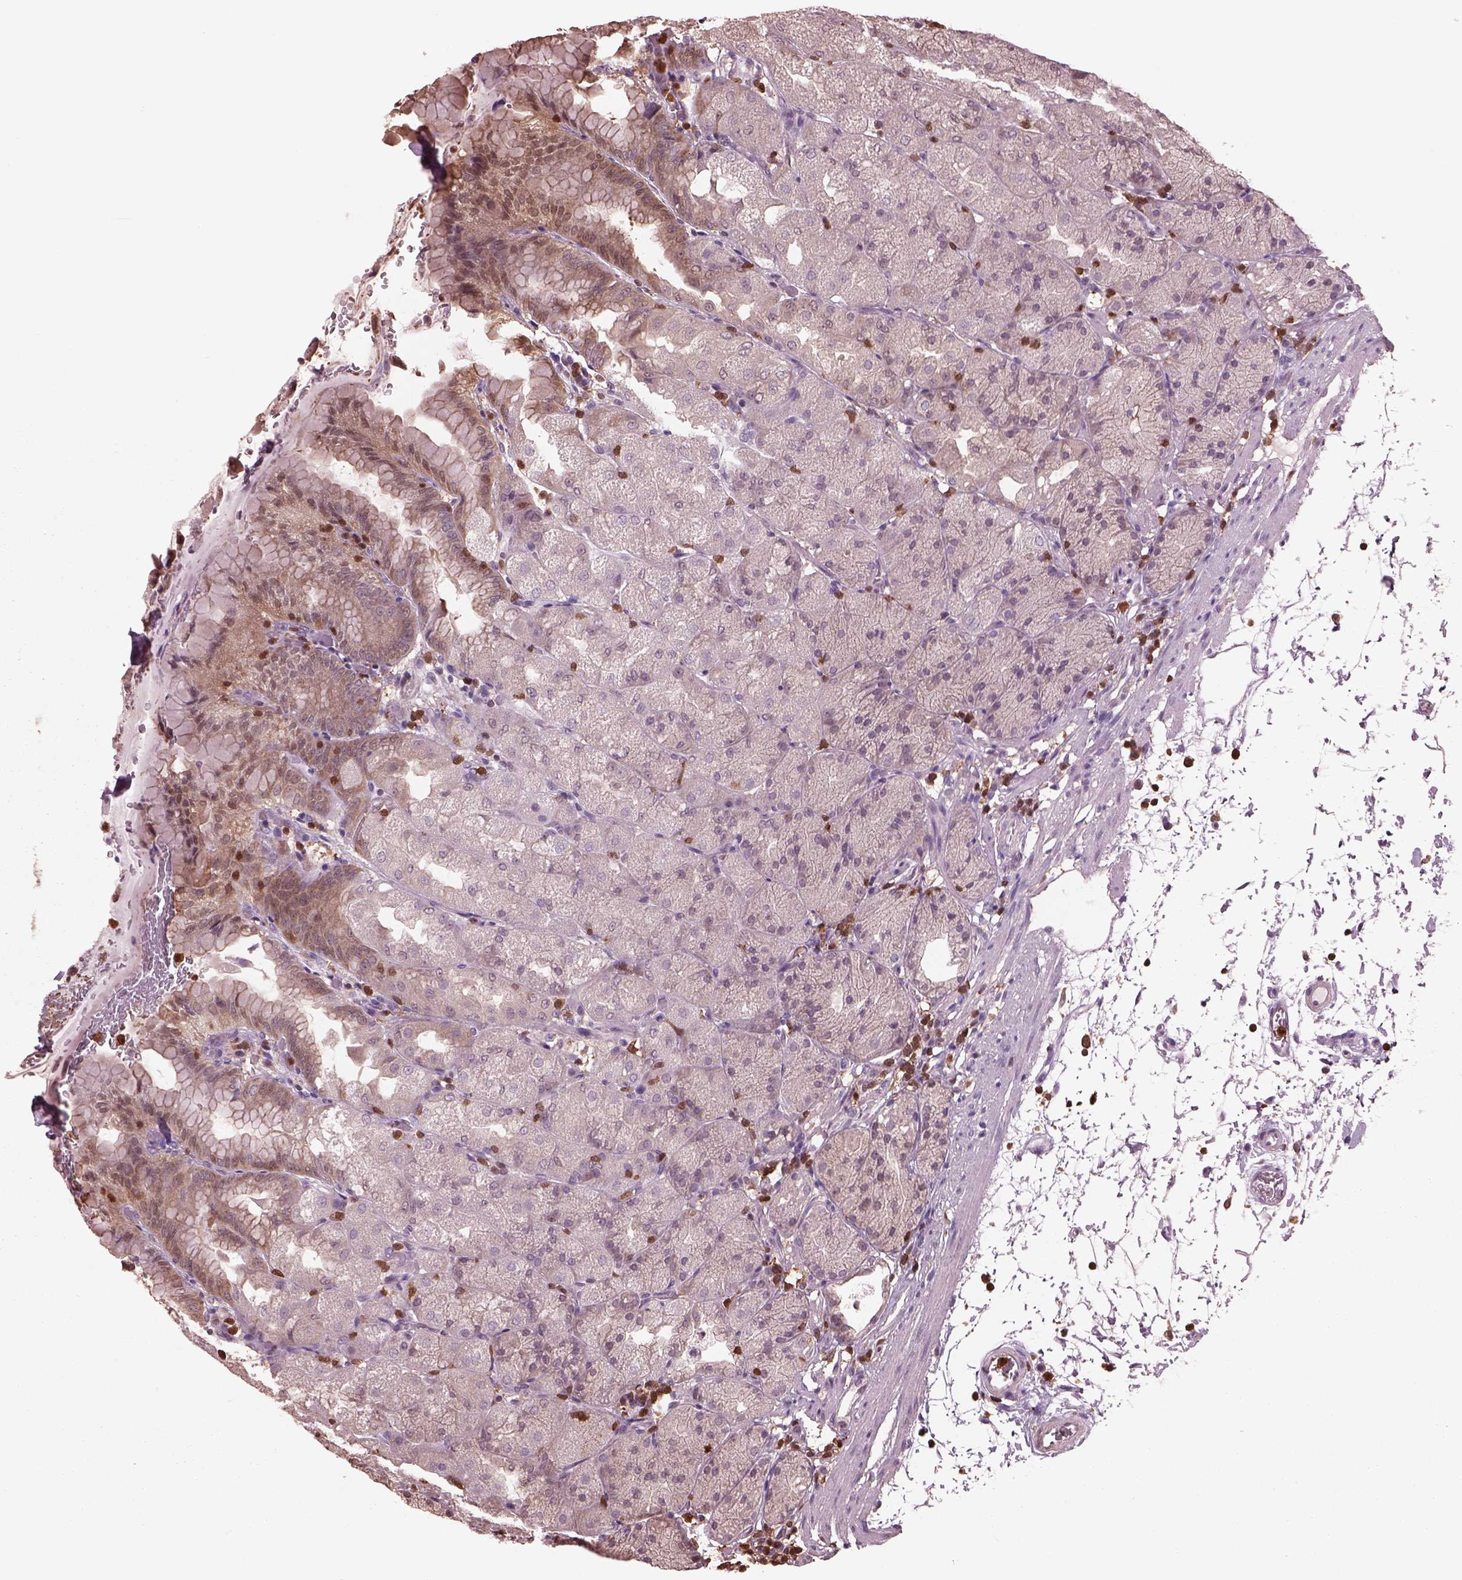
{"staining": {"intensity": "weak", "quantity": "<25%", "location": "cytoplasmic/membranous"}, "tissue": "stomach", "cell_type": "Glandular cells", "image_type": "normal", "snomed": [{"axis": "morphology", "description": "Normal tissue, NOS"}, {"axis": "topography", "description": "Stomach, upper"}, {"axis": "topography", "description": "Stomach"}, {"axis": "topography", "description": "Stomach, lower"}], "caption": "The image displays no staining of glandular cells in benign stomach.", "gene": "IL31RA", "patient": {"sex": "male", "age": 62}}